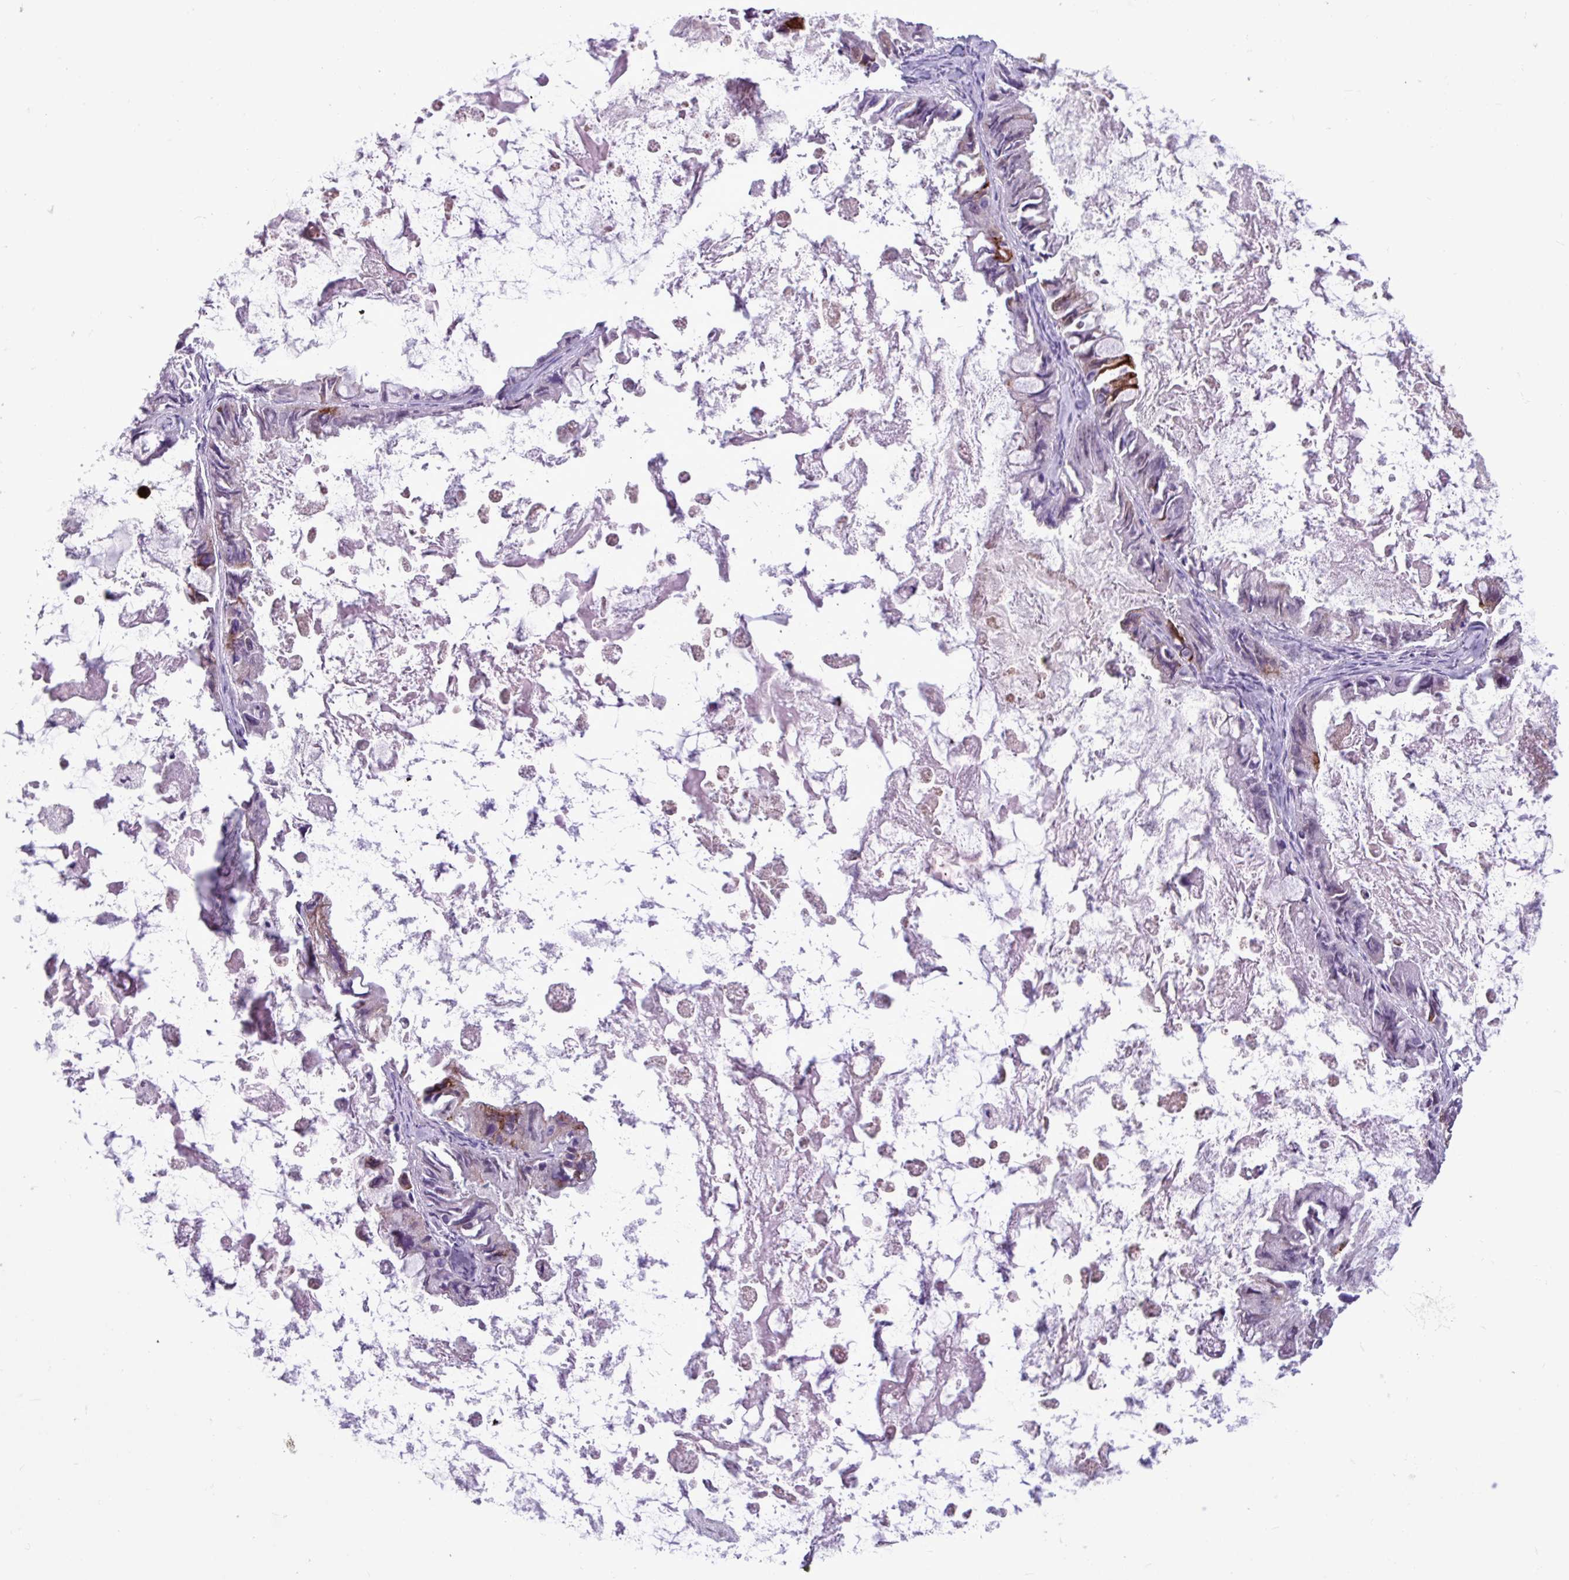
{"staining": {"intensity": "moderate", "quantity": "<25%", "location": "cytoplasmic/membranous"}, "tissue": "ovarian cancer", "cell_type": "Tumor cells", "image_type": "cancer", "snomed": [{"axis": "morphology", "description": "Cystadenocarcinoma, mucinous, NOS"}, {"axis": "topography", "description": "Ovary"}], "caption": "The immunohistochemical stain highlights moderate cytoplasmic/membranous expression in tumor cells of ovarian cancer (mucinous cystadenocarcinoma) tissue.", "gene": "TMEM178A", "patient": {"sex": "female", "age": 61}}